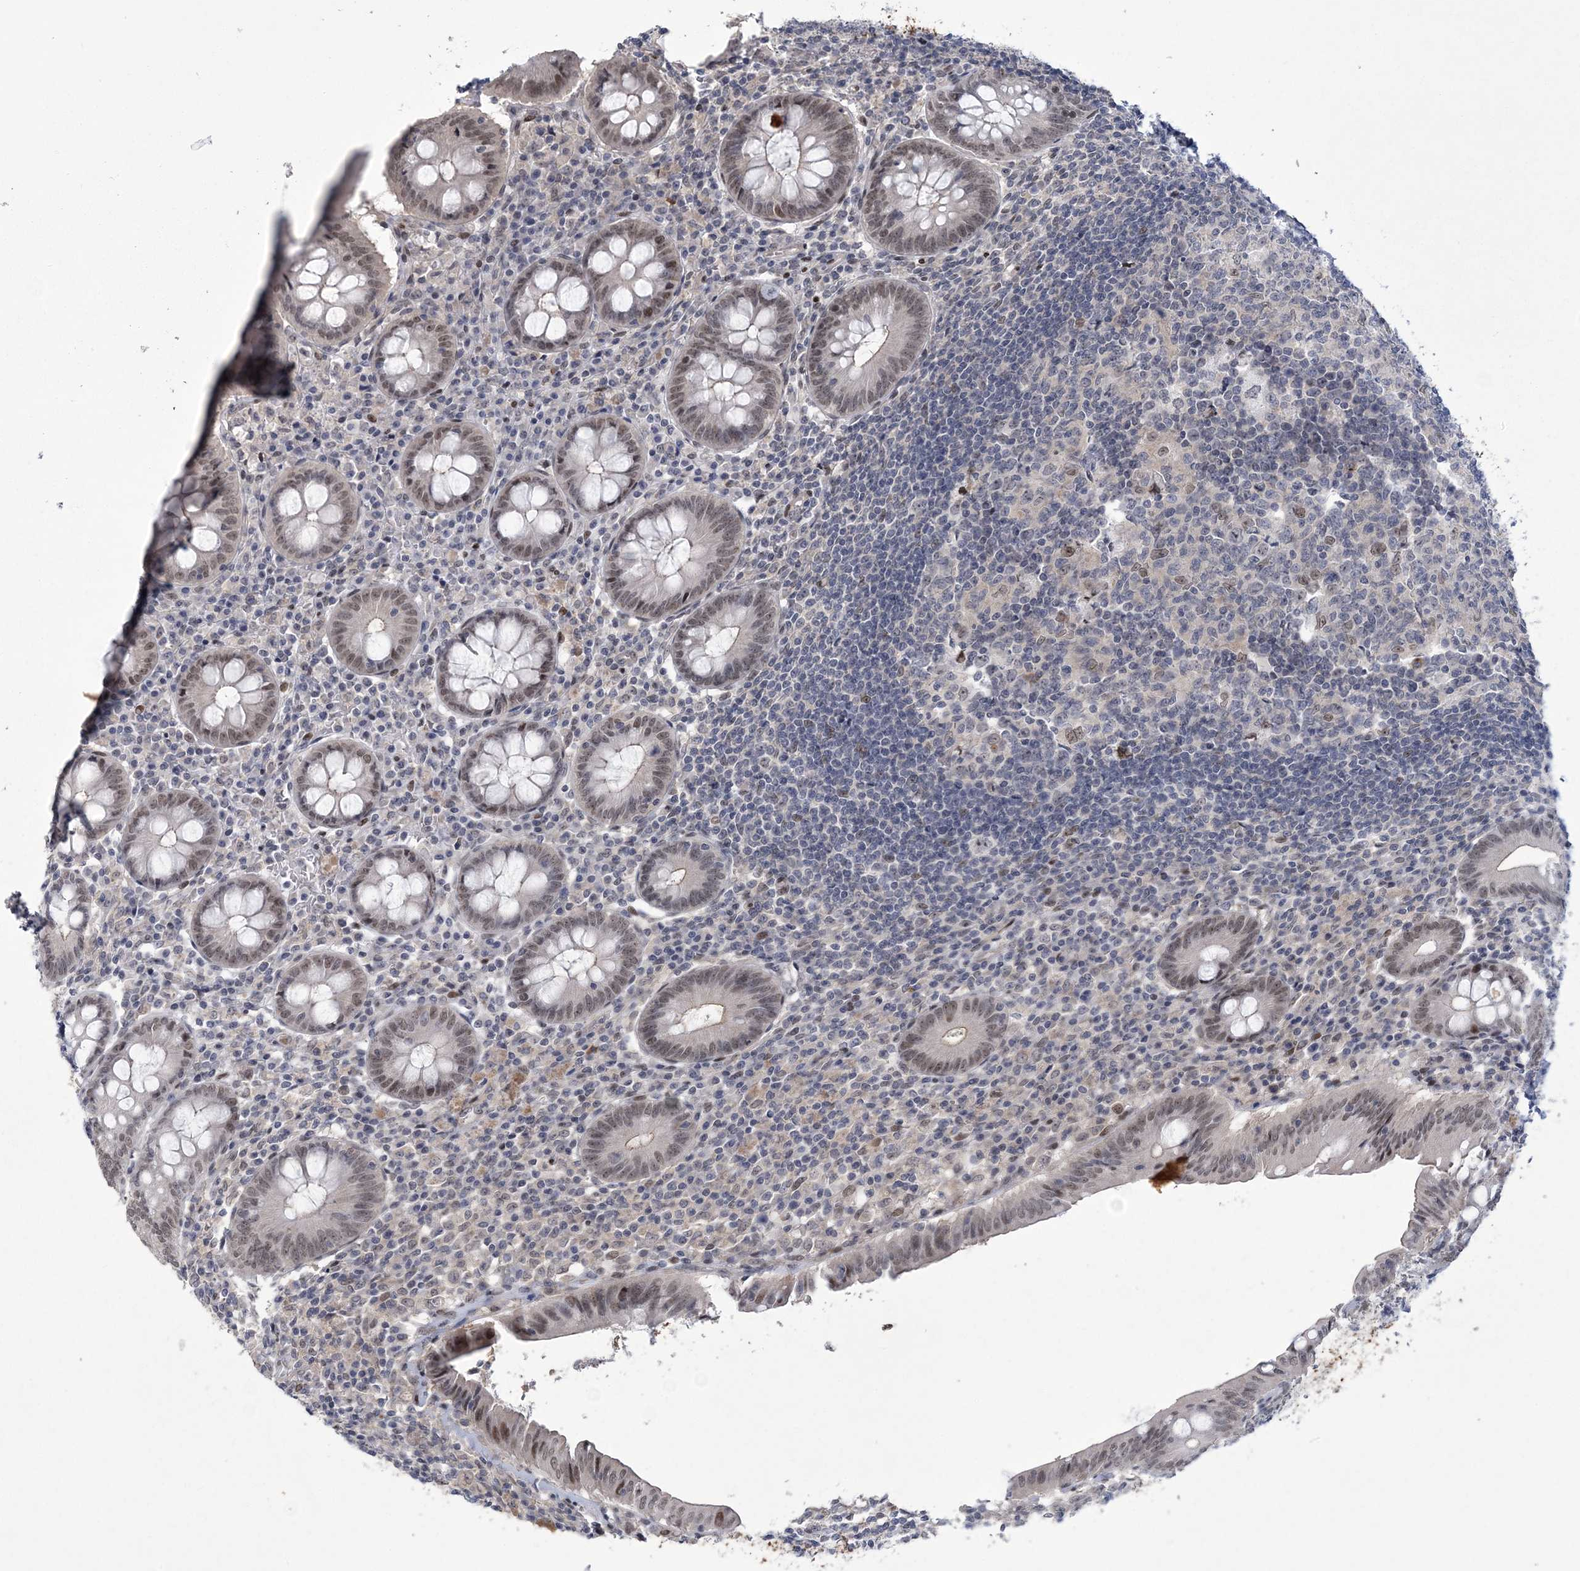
{"staining": {"intensity": "moderate", "quantity": "25%-75%", "location": "nuclear"}, "tissue": "appendix", "cell_type": "Glandular cells", "image_type": "normal", "snomed": [{"axis": "morphology", "description": "Normal tissue, NOS"}, {"axis": "topography", "description": "Appendix"}], "caption": "This histopathology image reveals immunohistochemistry staining of normal human appendix, with medium moderate nuclear positivity in about 25%-75% of glandular cells.", "gene": "HOMEZ", "patient": {"sex": "female", "age": 54}}